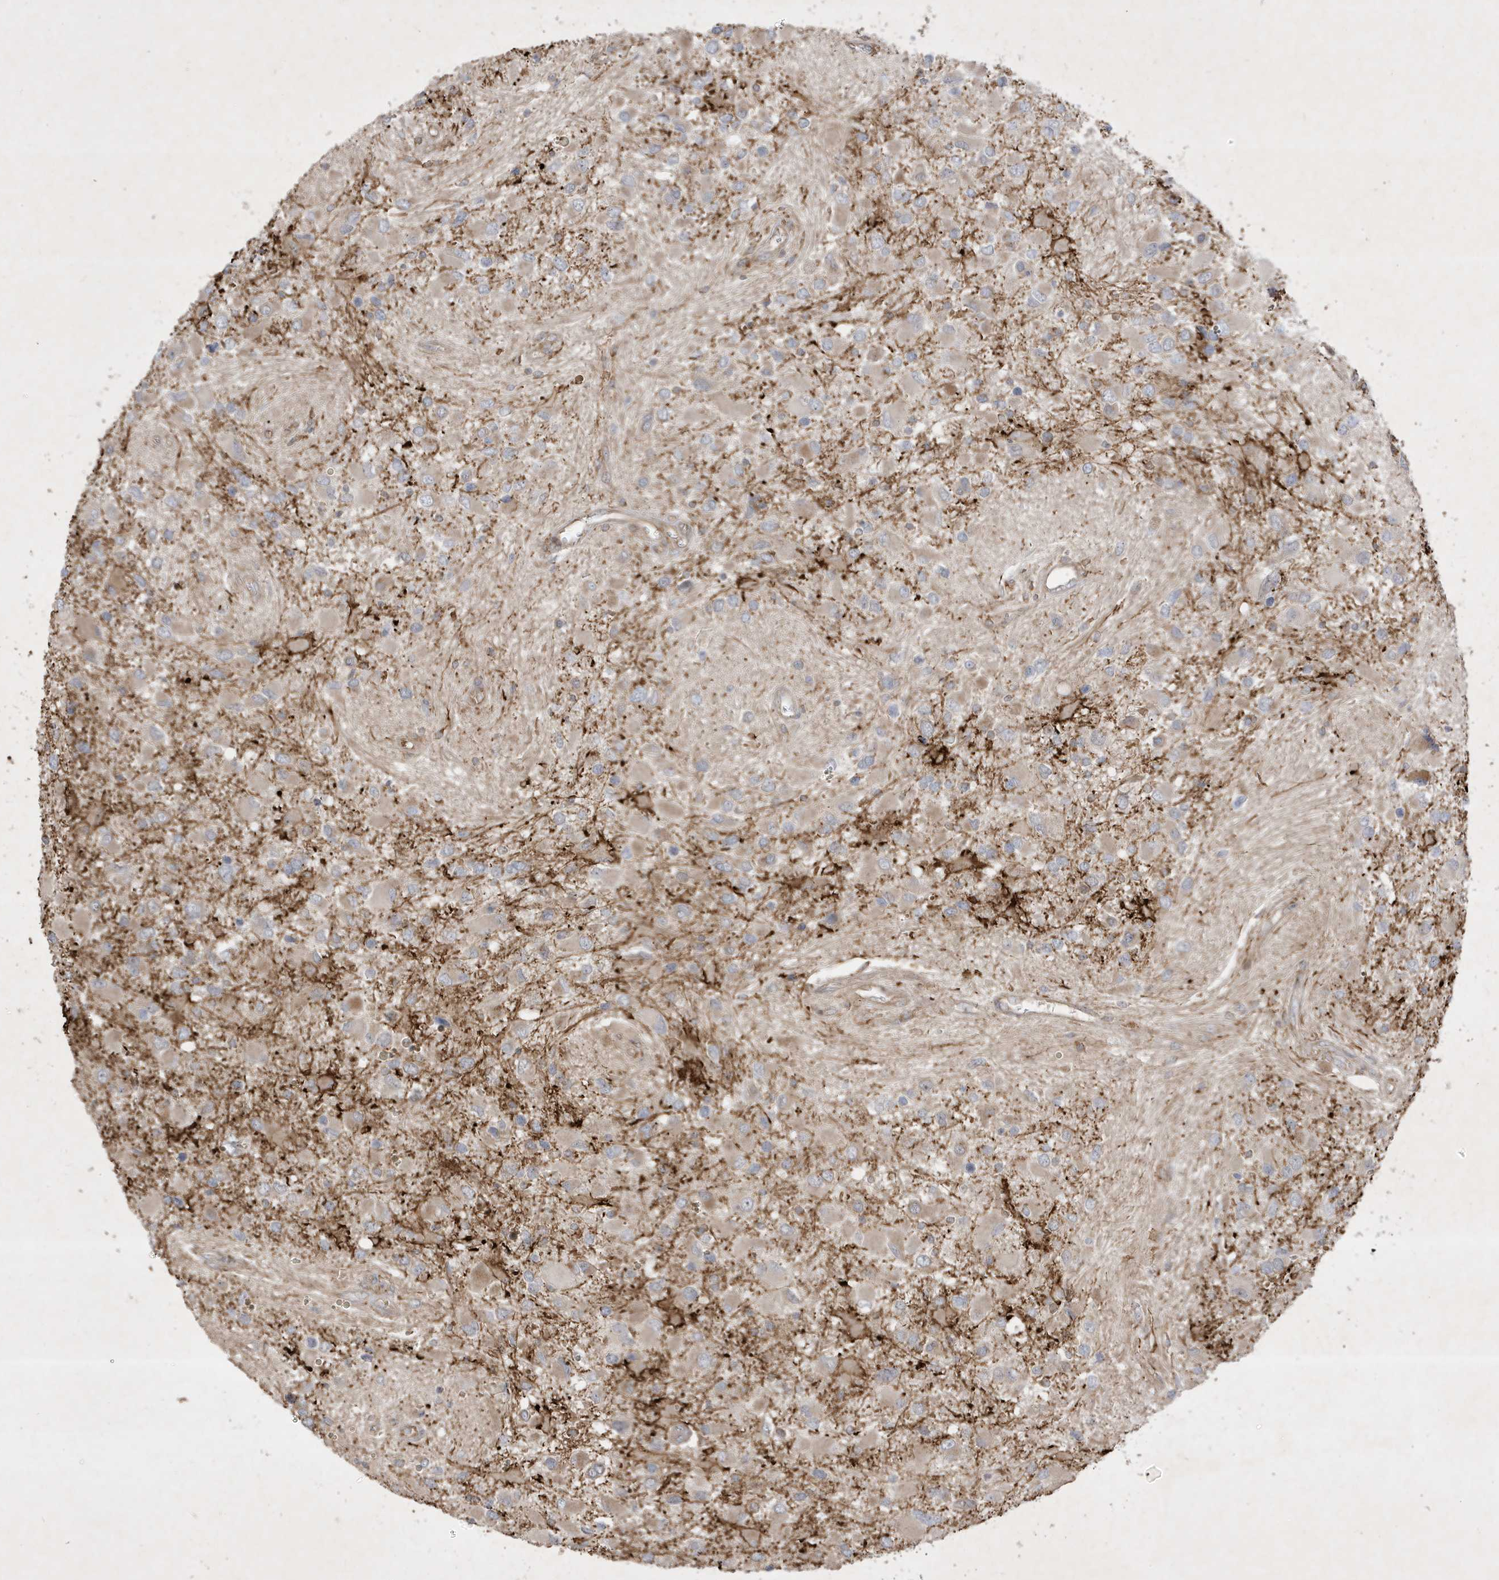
{"staining": {"intensity": "weak", "quantity": "25%-75%", "location": "cytoplasmic/membranous"}, "tissue": "glioma", "cell_type": "Tumor cells", "image_type": "cancer", "snomed": [{"axis": "morphology", "description": "Glioma, malignant, High grade"}, {"axis": "topography", "description": "Brain"}], "caption": "Approximately 25%-75% of tumor cells in malignant glioma (high-grade) show weak cytoplasmic/membranous protein positivity as visualized by brown immunohistochemical staining.", "gene": "IFT57", "patient": {"sex": "male", "age": 53}}